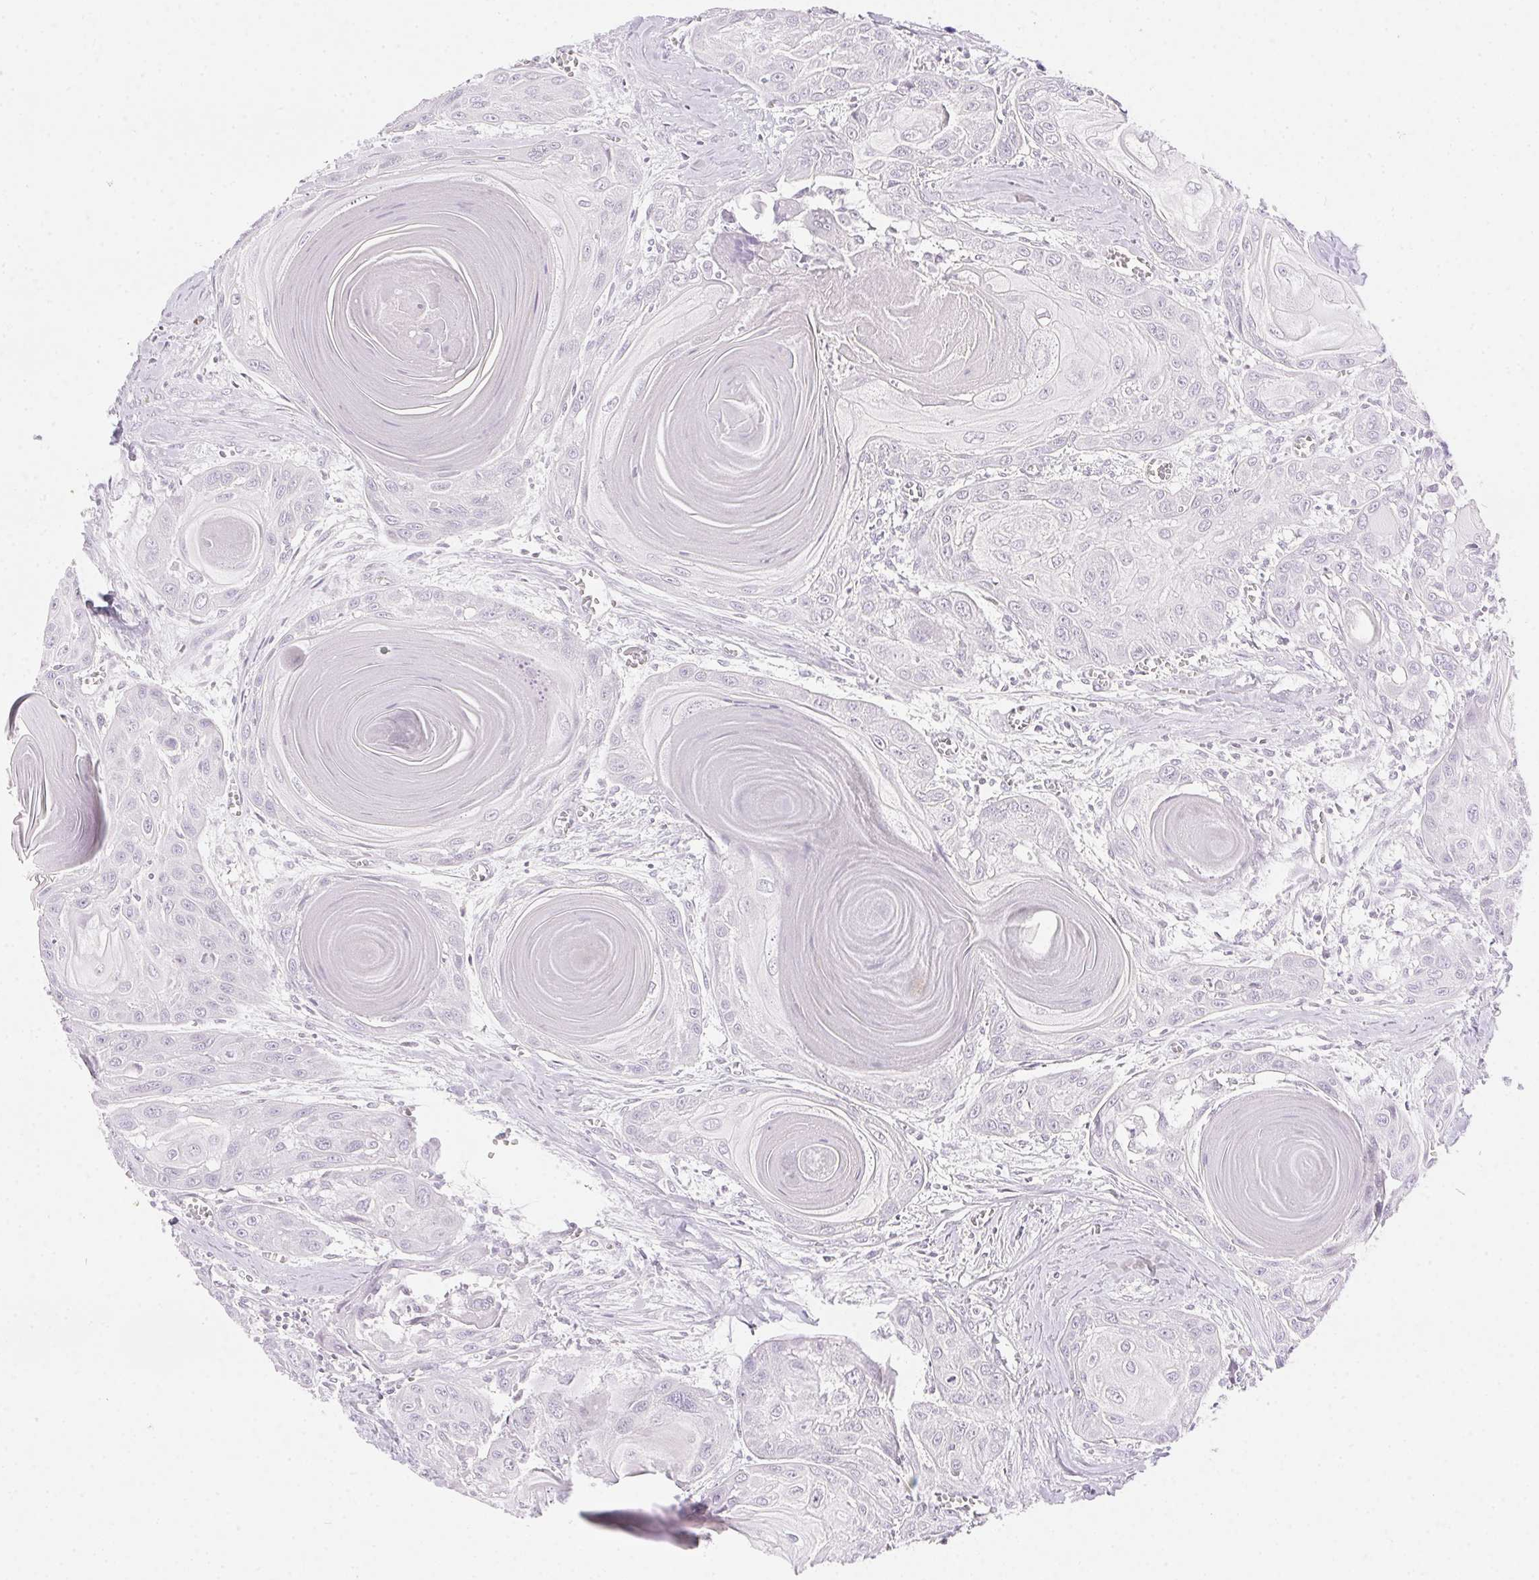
{"staining": {"intensity": "negative", "quantity": "none", "location": "none"}, "tissue": "head and neck cancer", "cell_type": "Tumor cells", "image_type": "cancer", "snomed": [{"axis": "morphology", "description": "Squamous cell carcinoma, NOS"}, {"axis": "topography", "description": "Oral tissue"}, {"axis": "topography", "description": "Head-Neck"}], "caption": "This image is of head and neck squamous cell carcinoma stained with IHC to label a protein in brown with the nuclei are counter-stained blue. There is no positivity in tumor cells.", "gene": "SSTR4", "patient": {"sex": "male", "age": 71}}